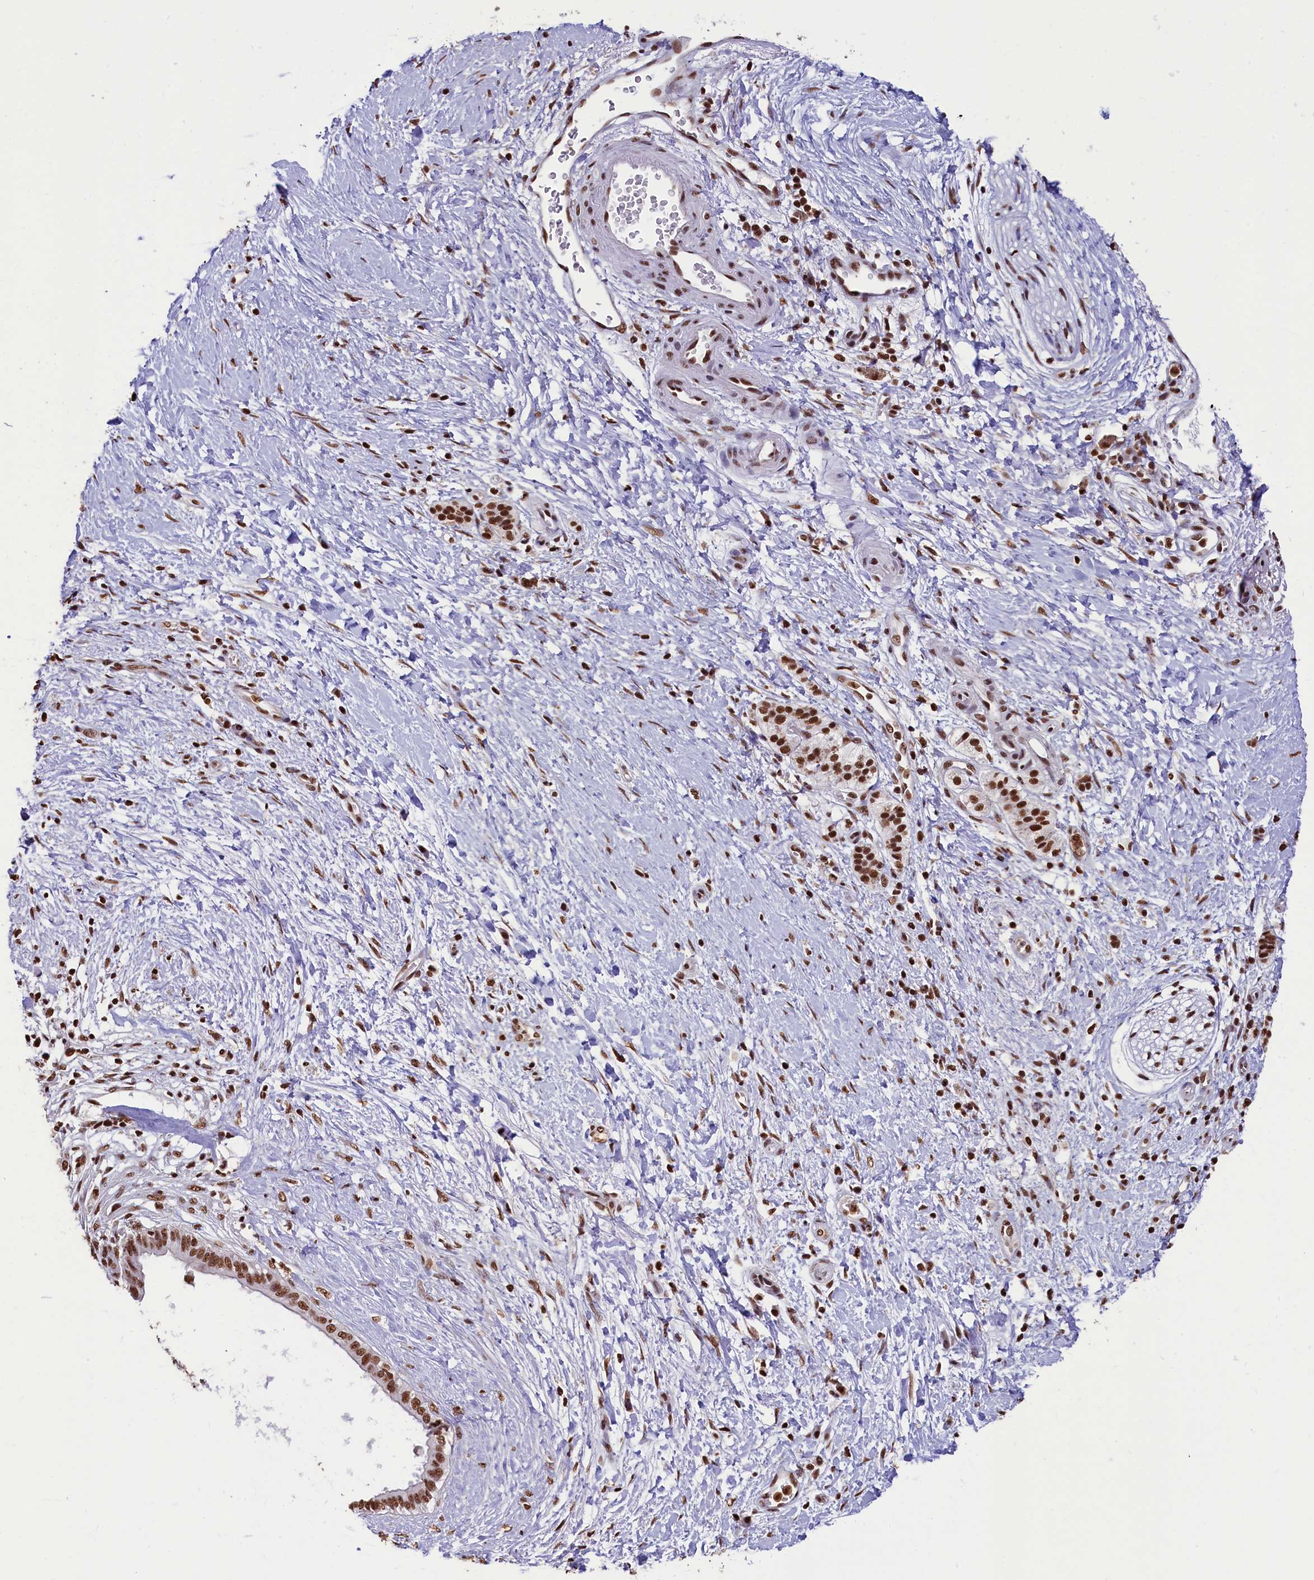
{"staining": {"intensity": "strong", "quantity": ">75%", "location": "nuclear"}, "tissue": "pancreatic cancer", "cell_type": "Tumor cells", "image_type": "cancer", "snomed": [{"axis": "morphology", "description": "Adenocarcinoma, NOS"}, {"axis": "topography", "description": "Pancreas"}], "caption": "Protein expression analysis of adenocarcinoma (pancreatic) shows strong nuclear staining in about >75% of tumor cells.", "gene": "SNRPD2", "patient": {"sex": "male", "age": 50}}